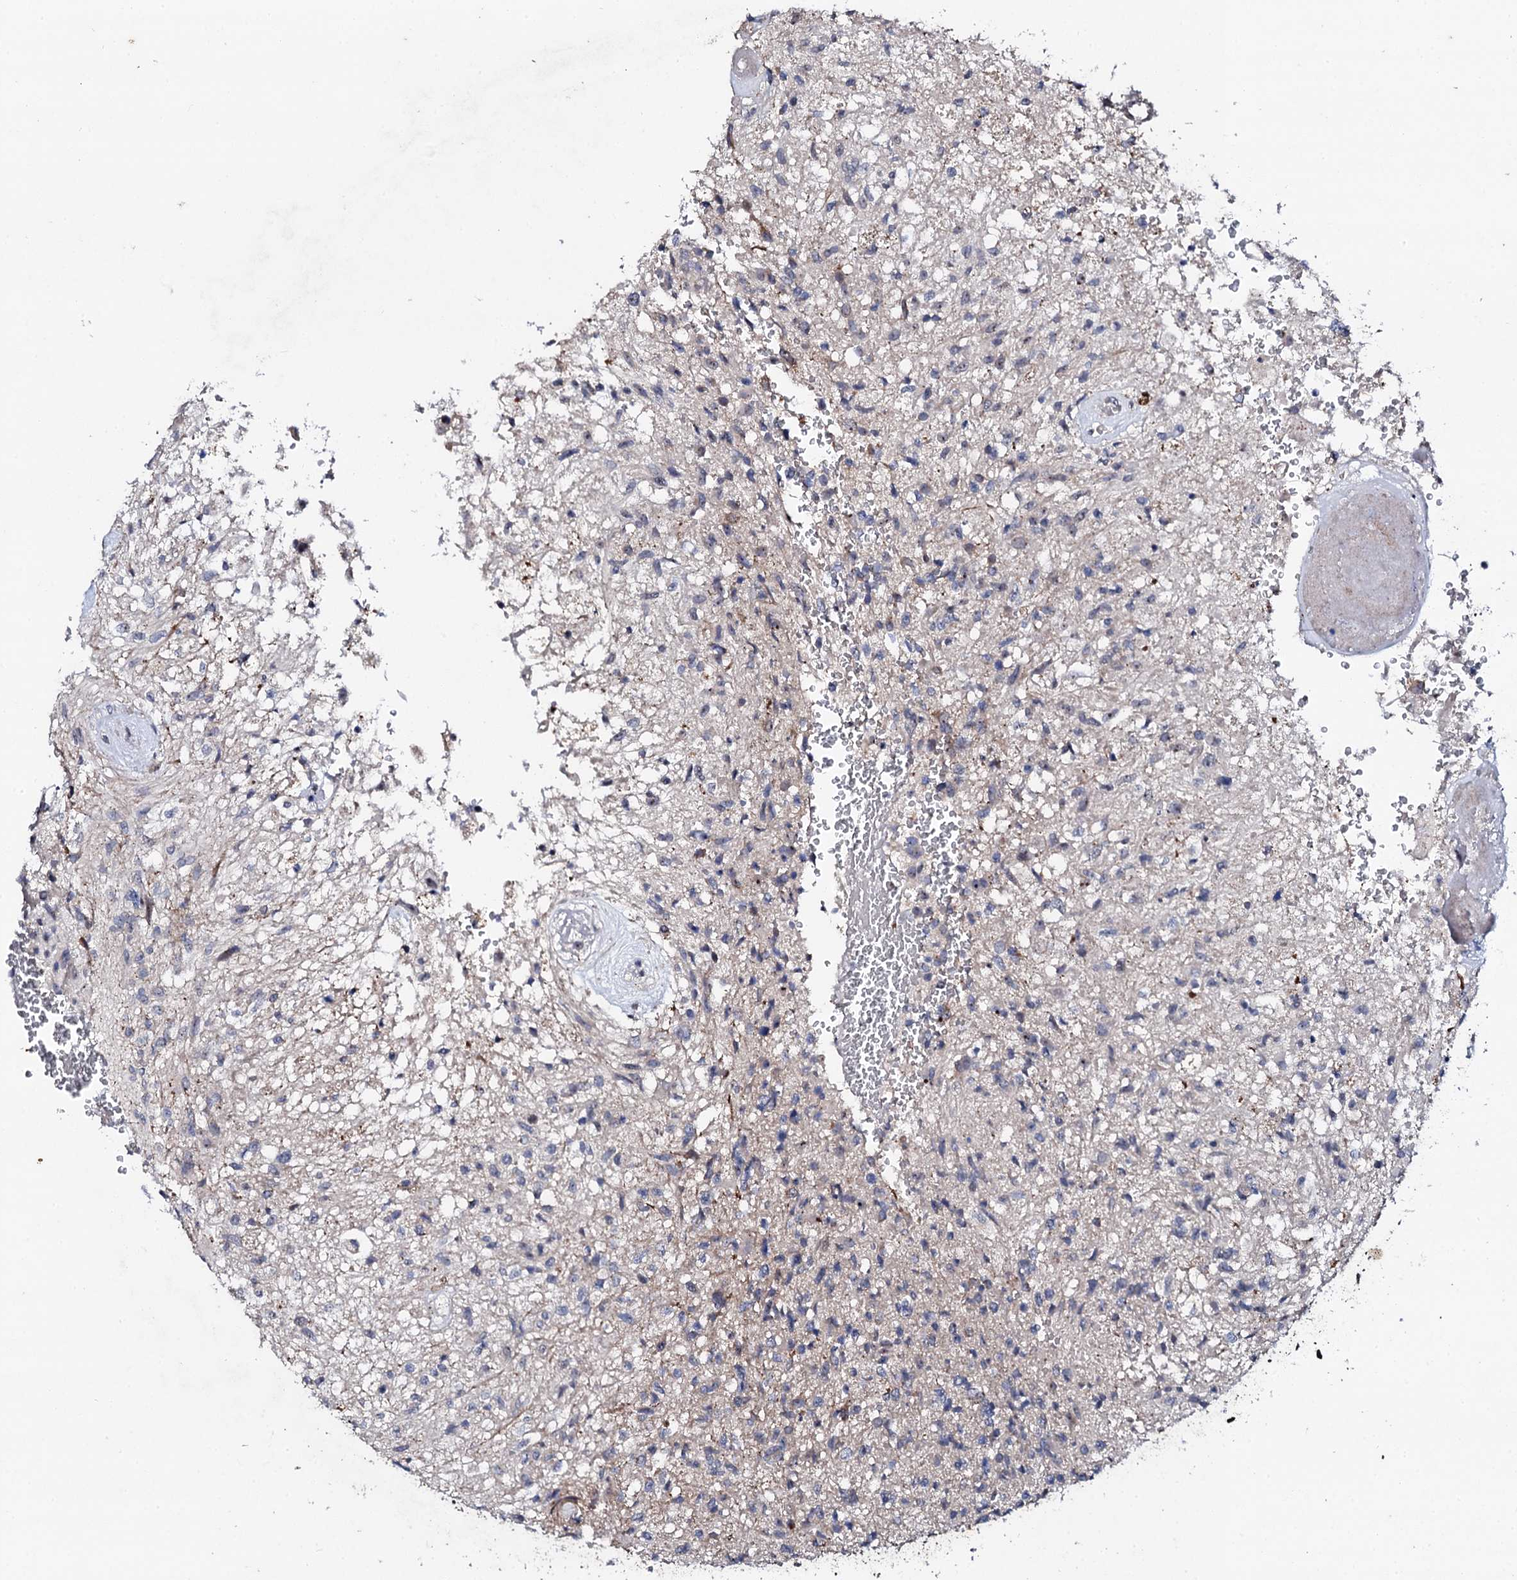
{"staining": {"intensity": "negative", "quantity": "none", "location": "none"}, "tissue": "glioma", "cell_type": "Tumor cells", "image_type": "cancer", "snomed": [{"axis": "morphology", "description": "Glioma, malignant, High grade"}, {"axis": "topography", "description": "Brain"}], "caption": "Tumor cells show no significant staining in malignant glioma (high-grade). (DAB (3,3'-diaminobenzidine) IHC with hematoxylin counter stain).", "gene": "GTPBP4", "patient": {"sex": "male", "age": 56}}